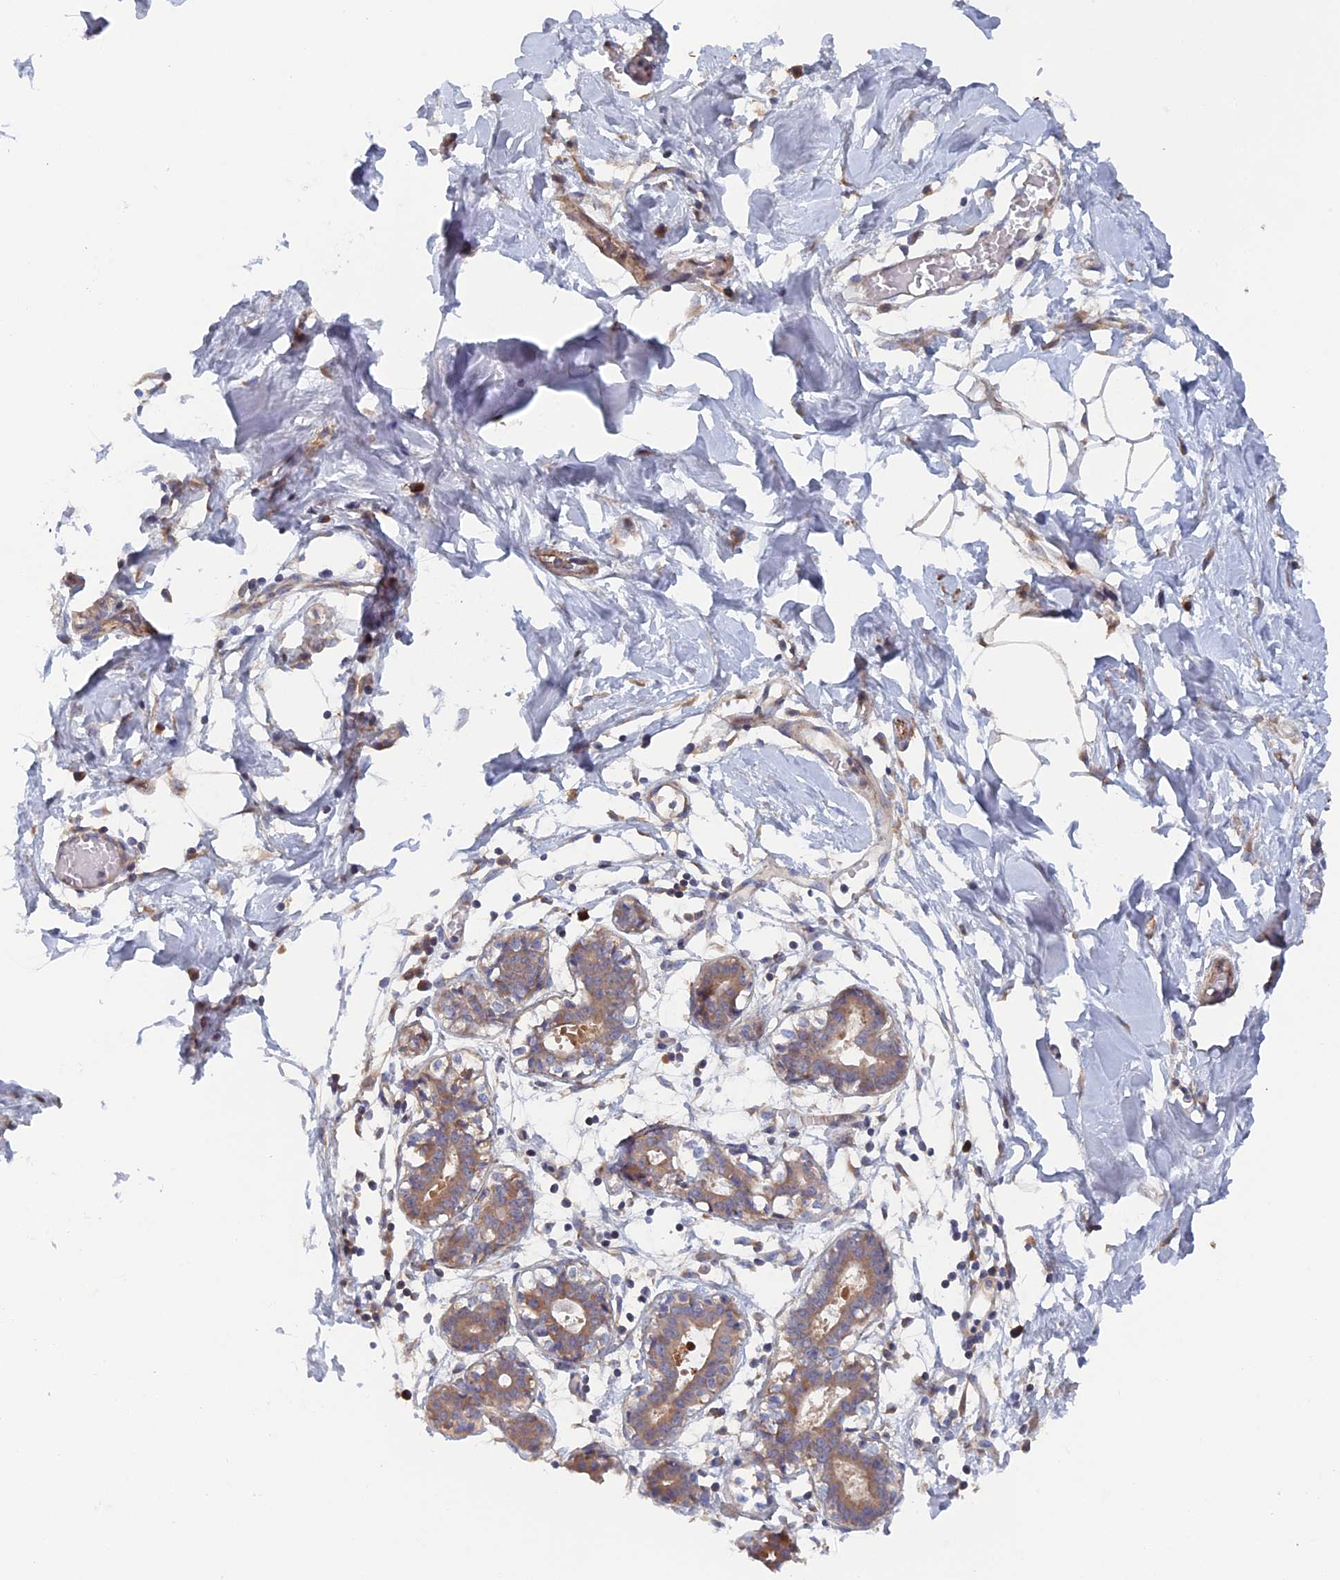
{"staining": {"intensity": "weak", "quantity": "25%-75%", "location": "cytoplasmic/membranous"}, "tissue": "breast", "cell_type": "Adipocytes", "image_type": "normal", "snomed": [{"axis": "morphology", "description": "Normal tissue, NOS"}, {"axis": "topography", "description": "Breast"}], "caption": "IHC of benign breast reveals low levels of weak cytoplasmic/membranous expression in approximately 25%-75% of adipocytes. The protein is stained brown, and the nuclei are stained in blue (DAB (3,3'-diaminobenzidine) IHC with brightfield microscopy, high magnification).", "gene": "TMEM196", "patient": {"sex": "female", "age": 27}}